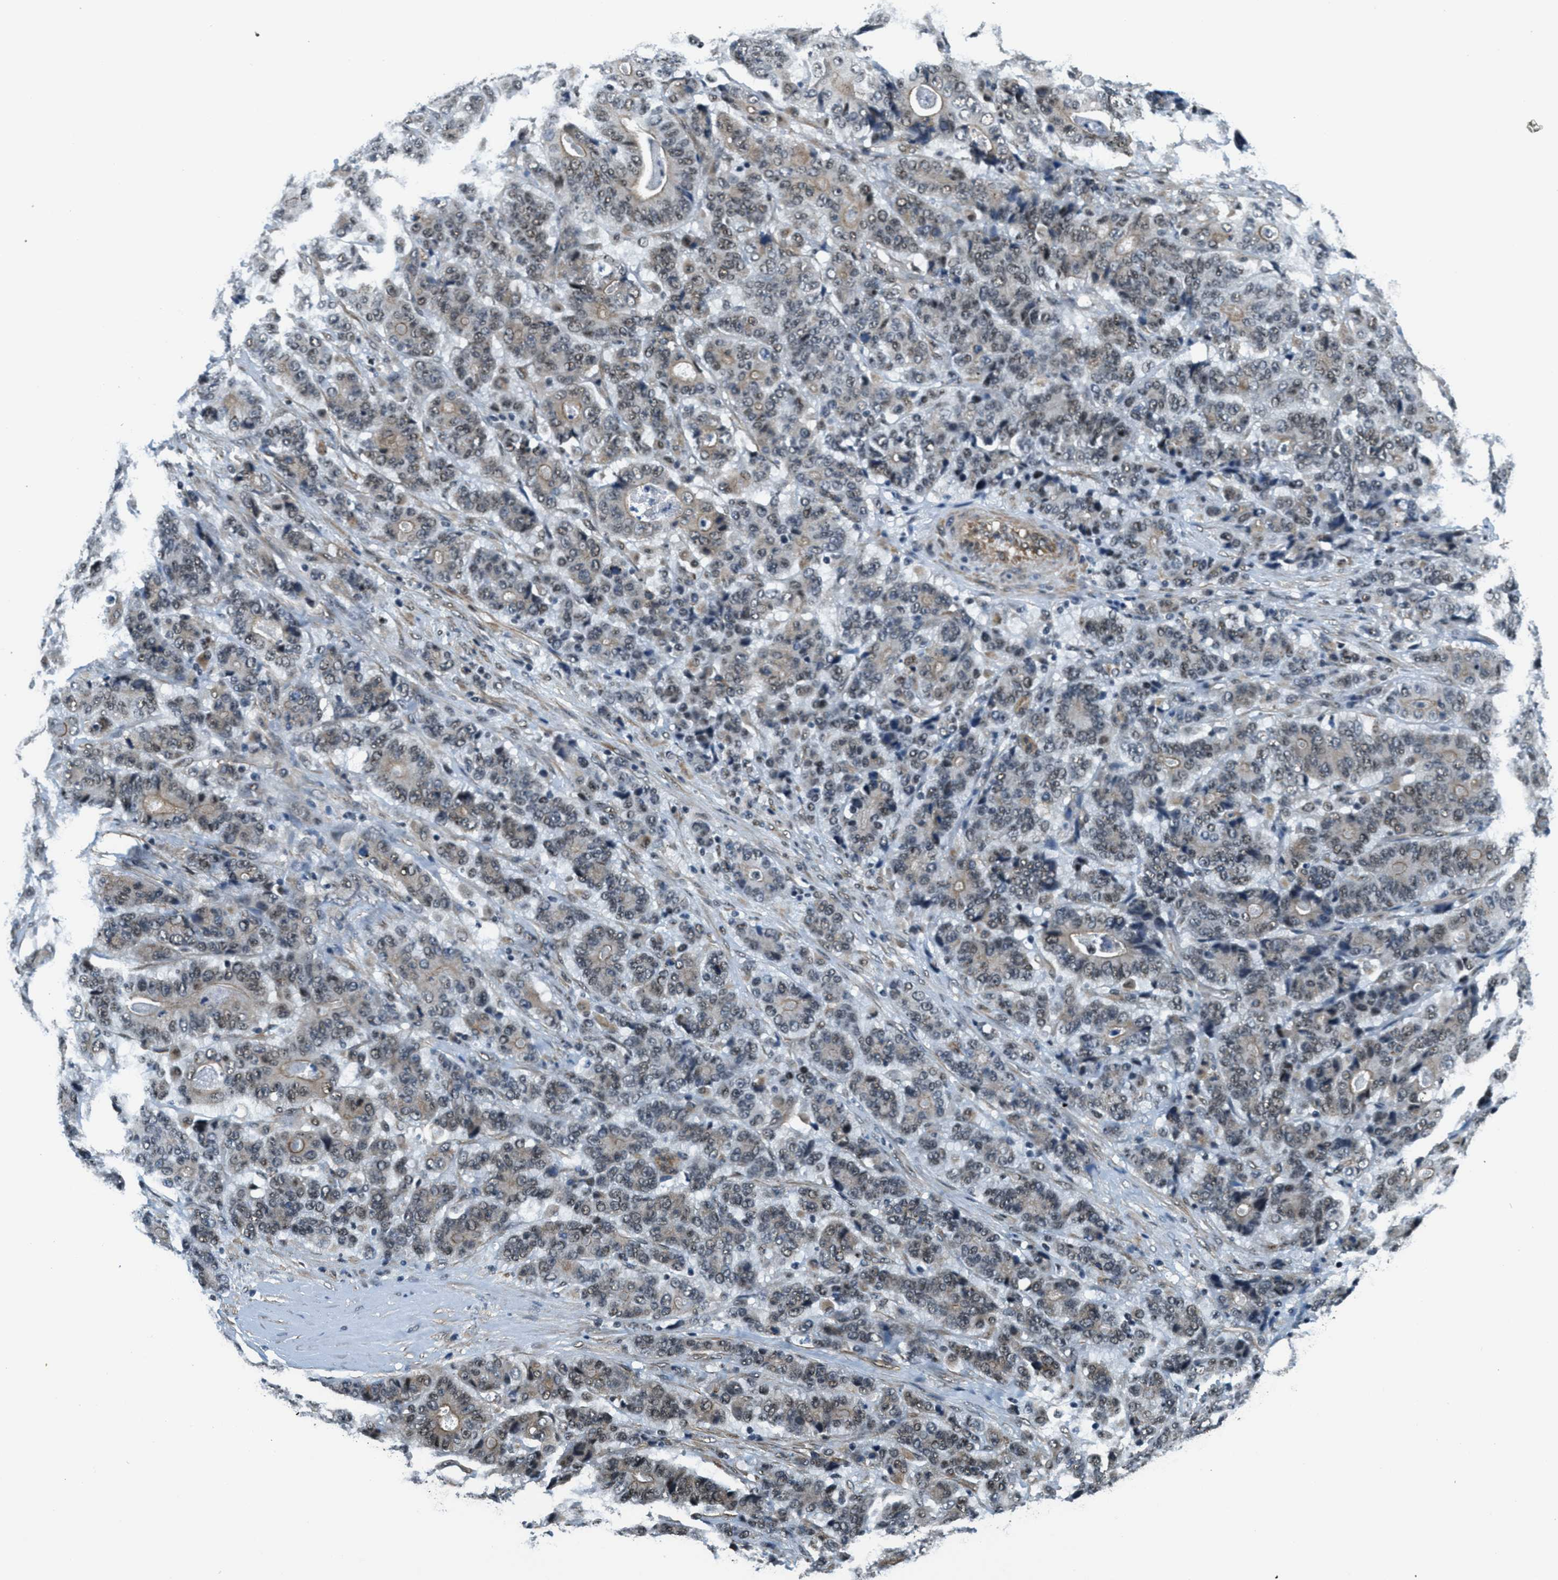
{"staining": {"intensity": "moderate", "quantity": "25%-75%", "location": "cytoplasmic/membranous,nuclear"}, "tissue": "stomach cancer", "cell_type": "Tumor cells", "image_type": "cancer", "snomed": [{"axis": "morphology", "description": "Adenocarcinoma, NOS"}, {"axis": "topography", "description": "Stomach"}], "caption": "Protein staining reveals moderate cytoplasmic/membranous and nuclear expression in approximately 25%-75% of tumor cells in stomach cancer. The staining was performed using DAB to visualize the protein expression in brown, while the nuclei were stained in blue with hematoxylin (Magnification: 20x).", "gene": "CFAP36", "patient": {"sex": "female", "age": 73}}